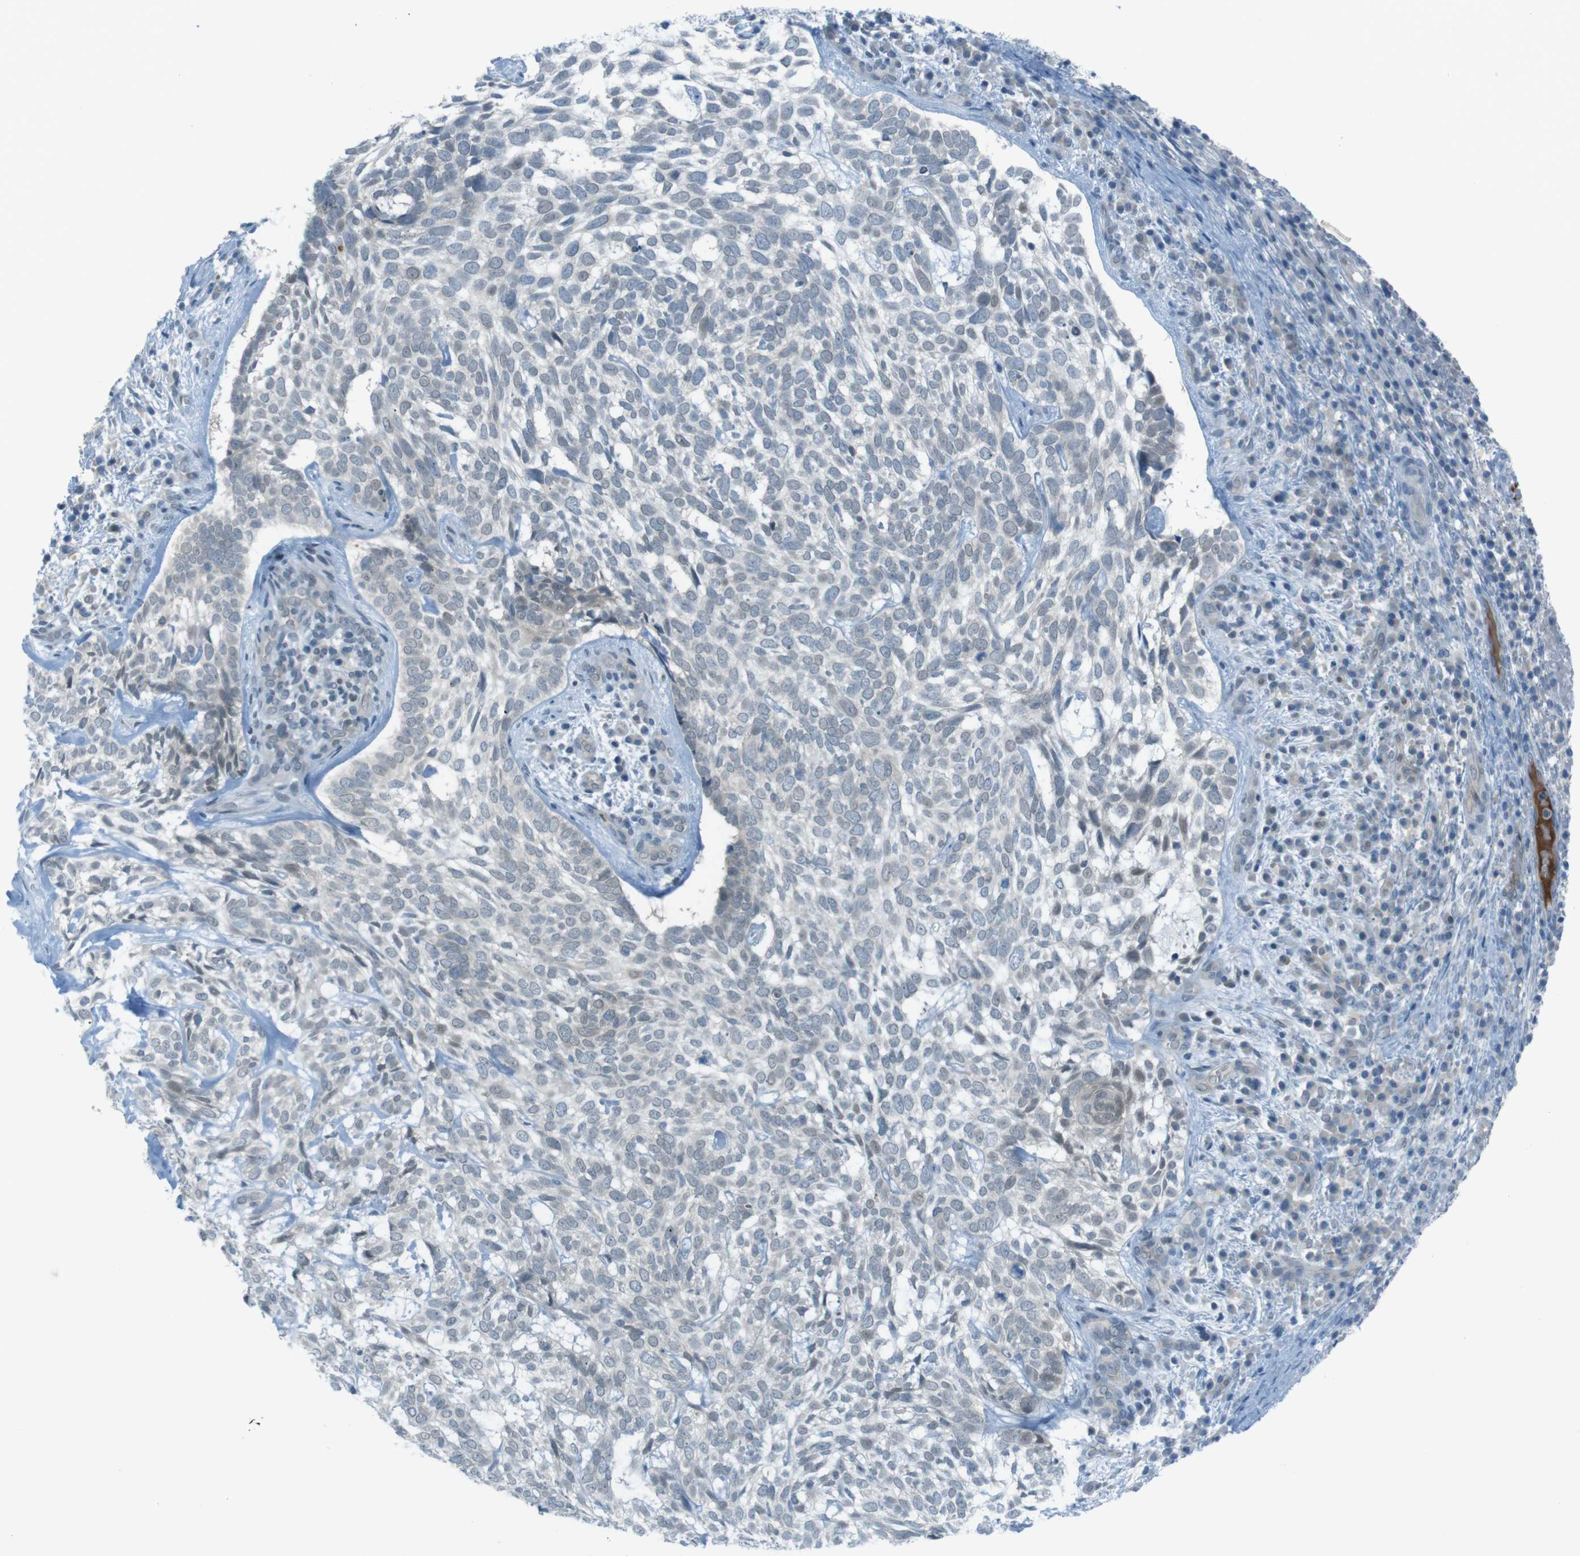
{"staining": {"intensity": "negative", "quantity": "none", "location": "none"}, "tissue": "skin cancer", "cell_type": "Tumor cells", "image_type": "cancer", "snomed": [{"axis": "morphology", "description": "Basal cell carcinoma"}, {"axis": "topography", "description": "Skin"}], "caption": "Human skin cancer stained for a protein using IHC demonstrates no expression in tumor cells.", "gene": "ZDHHC20", "patient": {"sex": "male", "age": 72}}